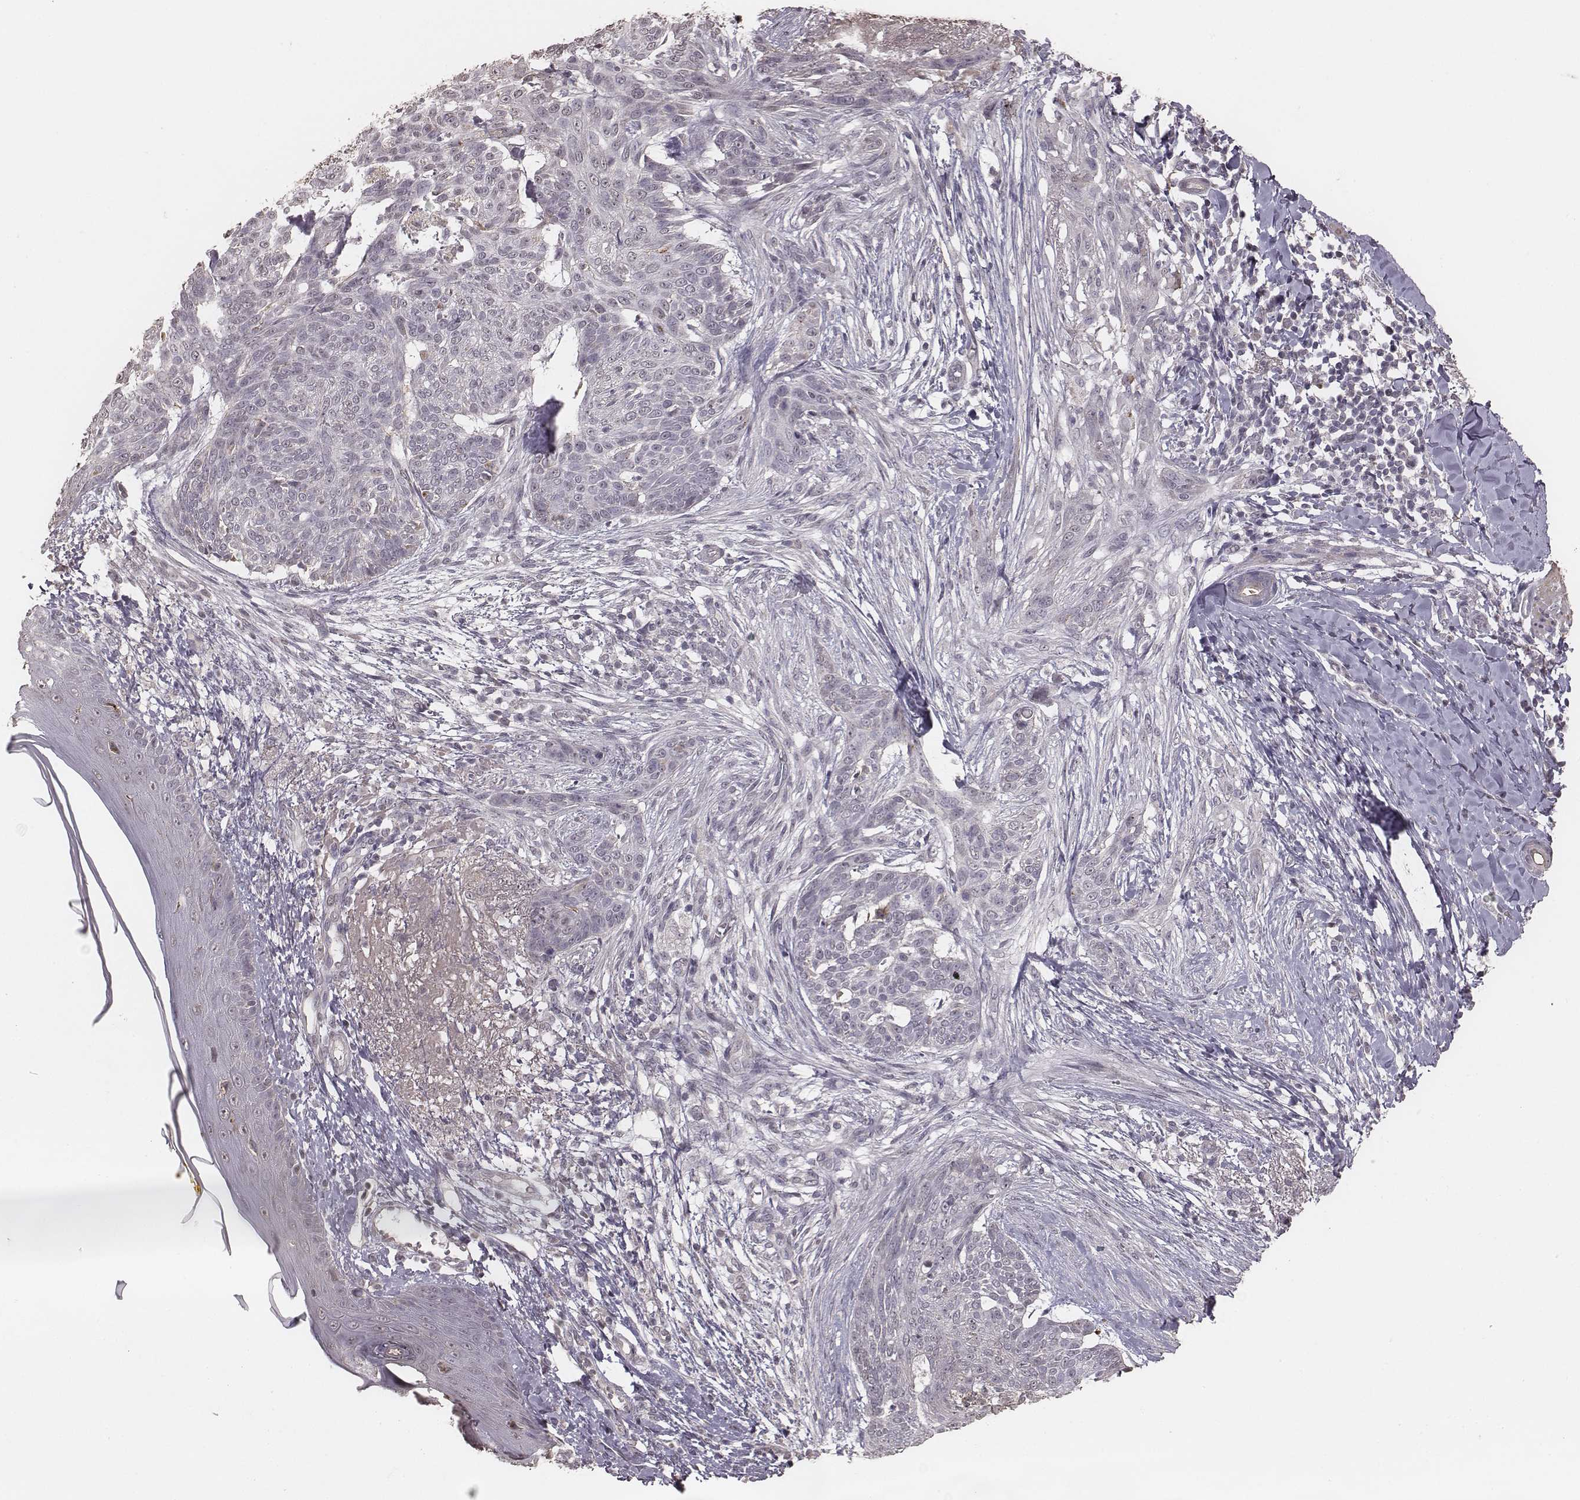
{"staining": {"intensity": "negative", "quantity": "none", "location": "none"}, "tissue": "skin cancer", "cell_type": "Tumor cells", "image_type": "cancer", "snomed": [{"axis": "morphology", "description": "Normal tissue, NOS"}, {"axis": "morphology", "description": "Basal cell carcinoma"}, {"axis": "topography", "description": "Skin"}], "caption": "A histopathology image of human basal cell carcinoma (skin) is negative for staining in tumor cells. (DAB IHC with hematoxylin counter stain).", "gene": "SLC7A4", "patient": {"sex": "male", "age": 84}}